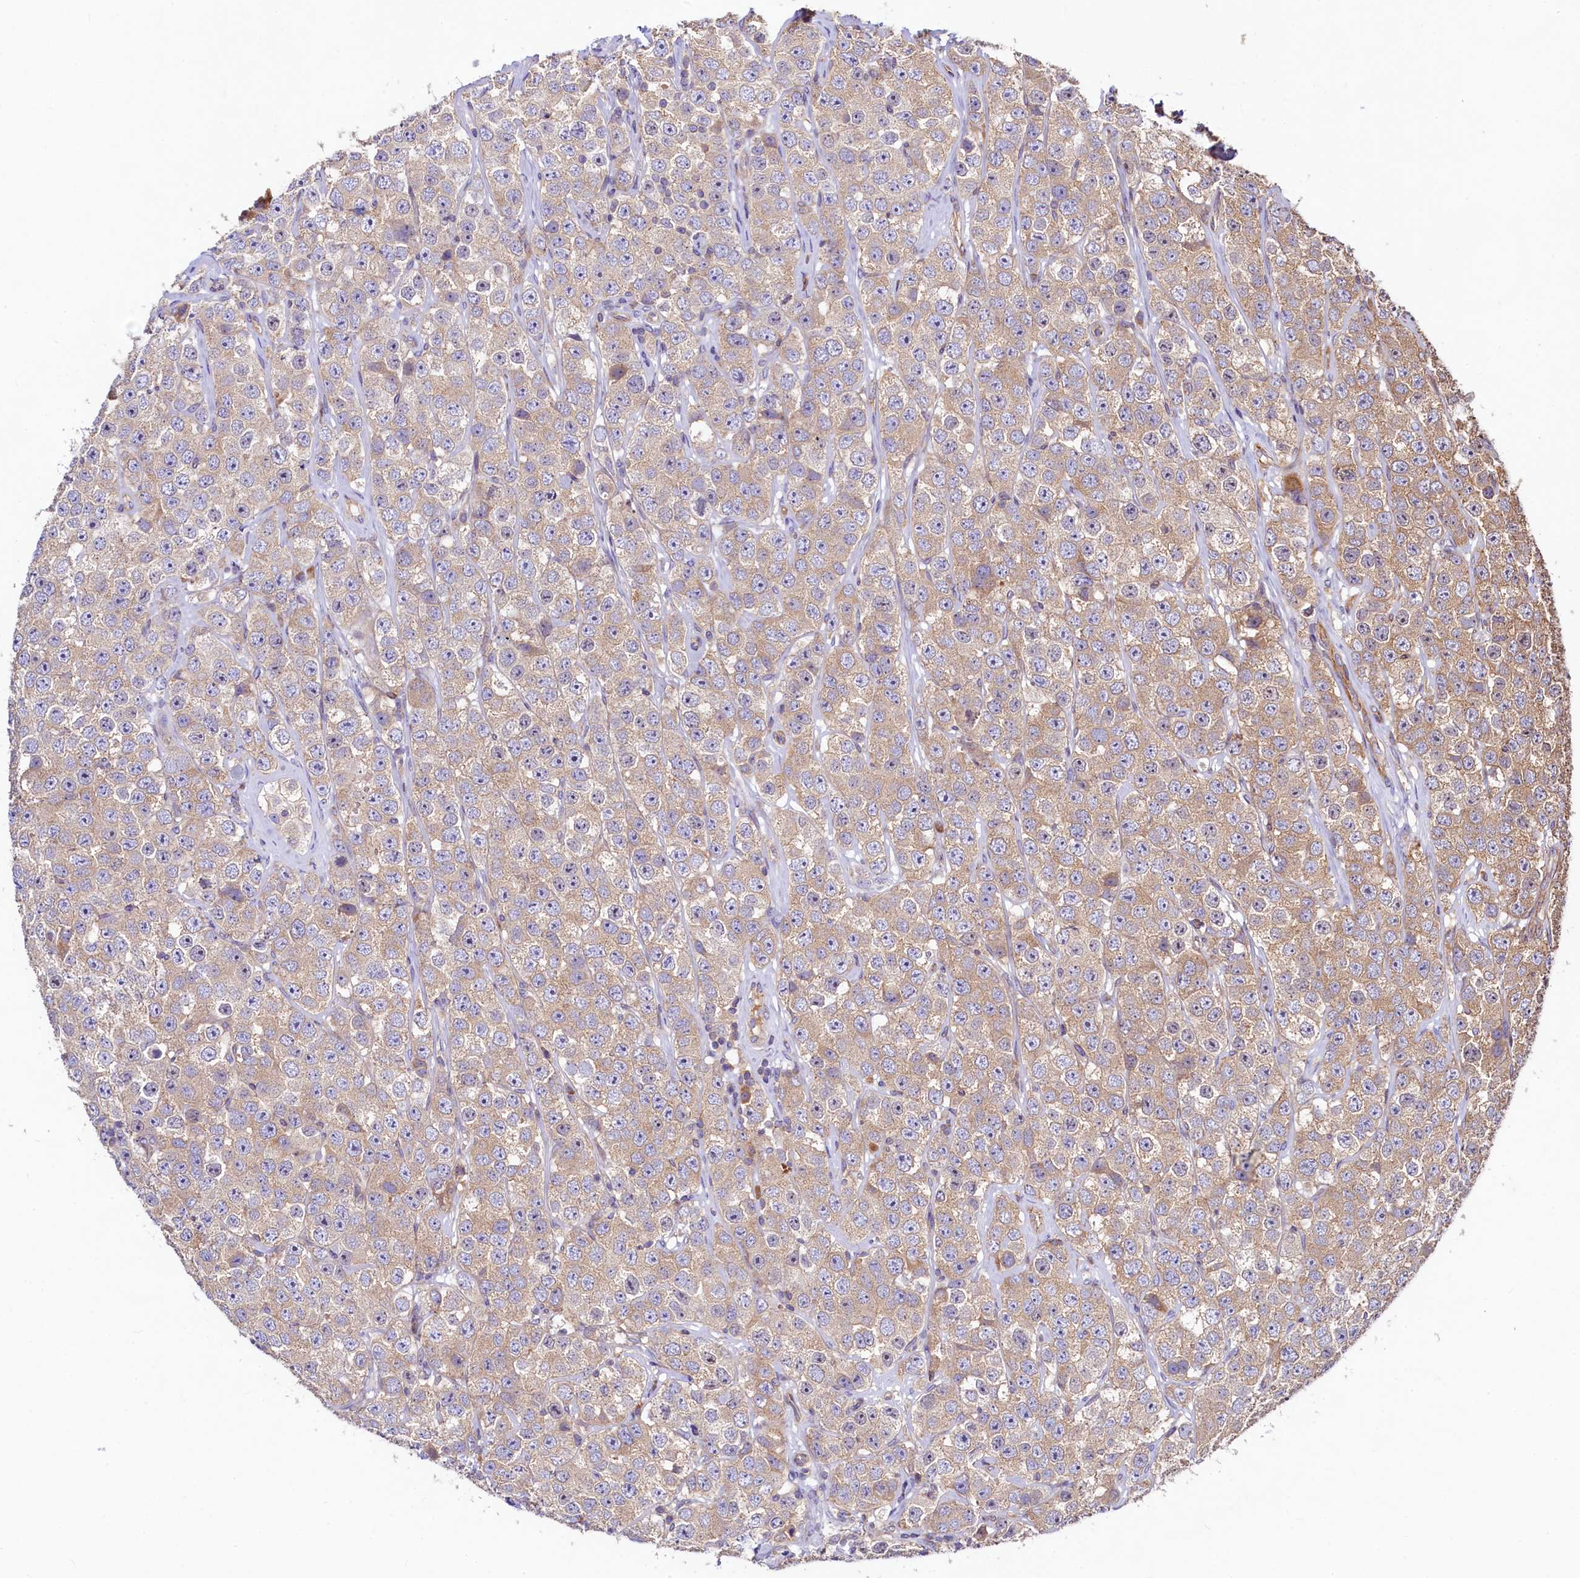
{"staining": {"intensity": "weak", "quantity": "25%-75%", "location": "cytoplasmic/membranous"}, "tissue": "testis cancer", "cell_type": "Tumor cells", "image_type": "cancer", "snomed": [{"axis": "morphology", "description": "Seminoma, NOS"}, {"axis": "topography", "description": "Testis"}], "caption": "Testis seminoma stained with immunohistochemistry reveals weak cytoplasmic/membranous positivity in approximately 25%-75% of tumor cells.", "gene": "KLHDC4", "patient": {"sex": "male", "age": 28}}